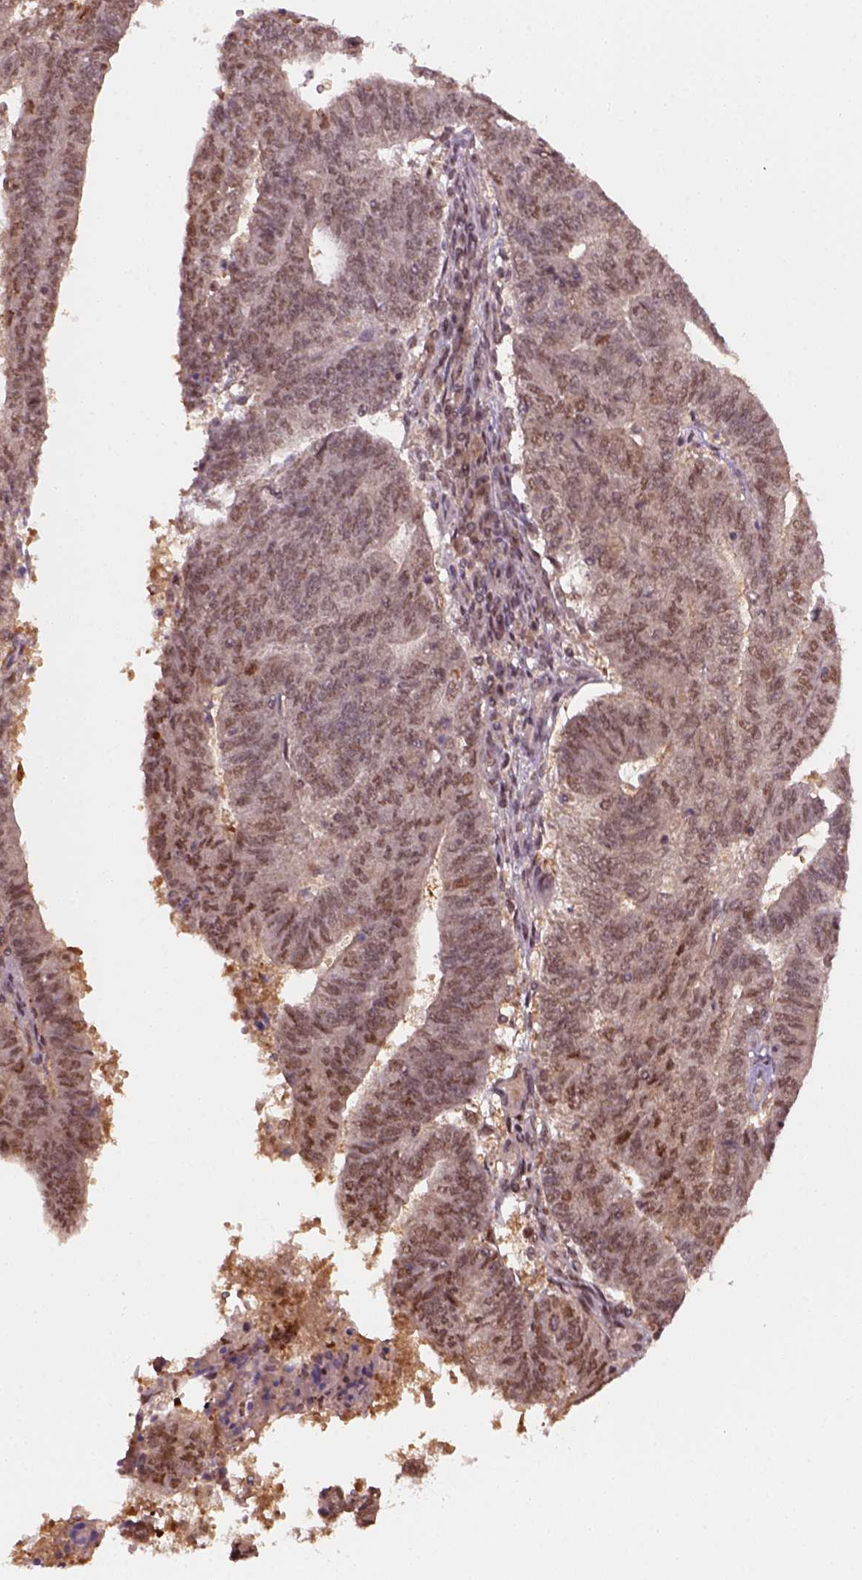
{"staining": {"intensity": "moderate", "quantity": ">75%", "location": "nuclear"}, "tissue": "endometrial cancer", "cell_type": "Tumor cells", "image_type": "cancer", "snomed": [{"axis": "morphology", "description": "Adenocarcinoma, NOS"}, {"axis": "topography", "description": "Endometrium"}], "caption": "Human endometrial adenocarcinoma stained for a protein (brown) displays moderate nuclear positive expression in about >75% of tumor cells.", "gene": "GOT1", "patient": {"sex": "female", "age": 82}}